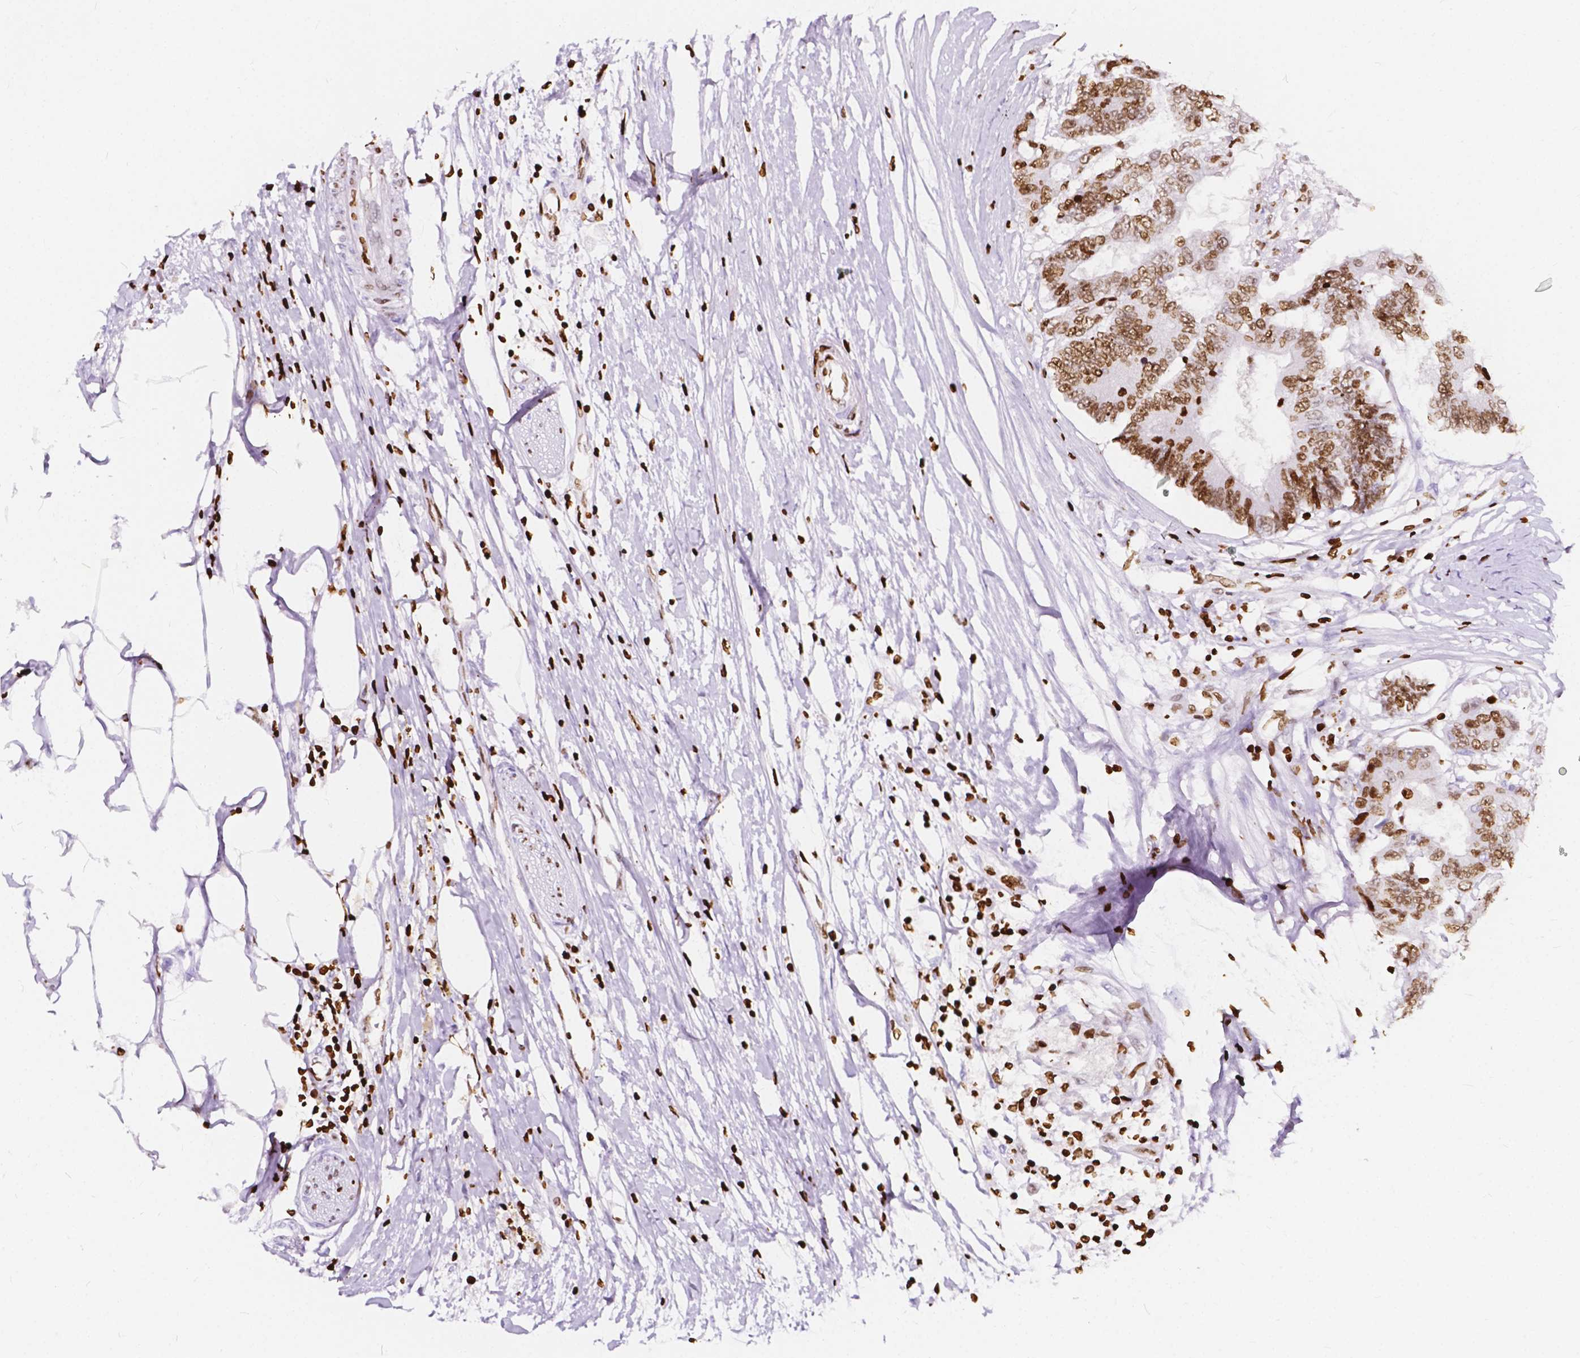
{"staining": {"intensity": "strong", "quantity": ">75%", "location": "nuclear"}, "tissue": "colorectal cancer", "cell_type": "Tumor cells", "image_type": "cancer", "snomed": [{"axis": "morphology", "description": "Adenocarcinoma, NOS"}, {"axis": "topography", "description": "Colon"}], "caption": "Tumor cells exhibit high levels of strong nuclear positivity in about >75% of cells in human colorectal adenocarcinoma.", "gene": "CBY3", "patient": {"sex": "female", "age": 48}}